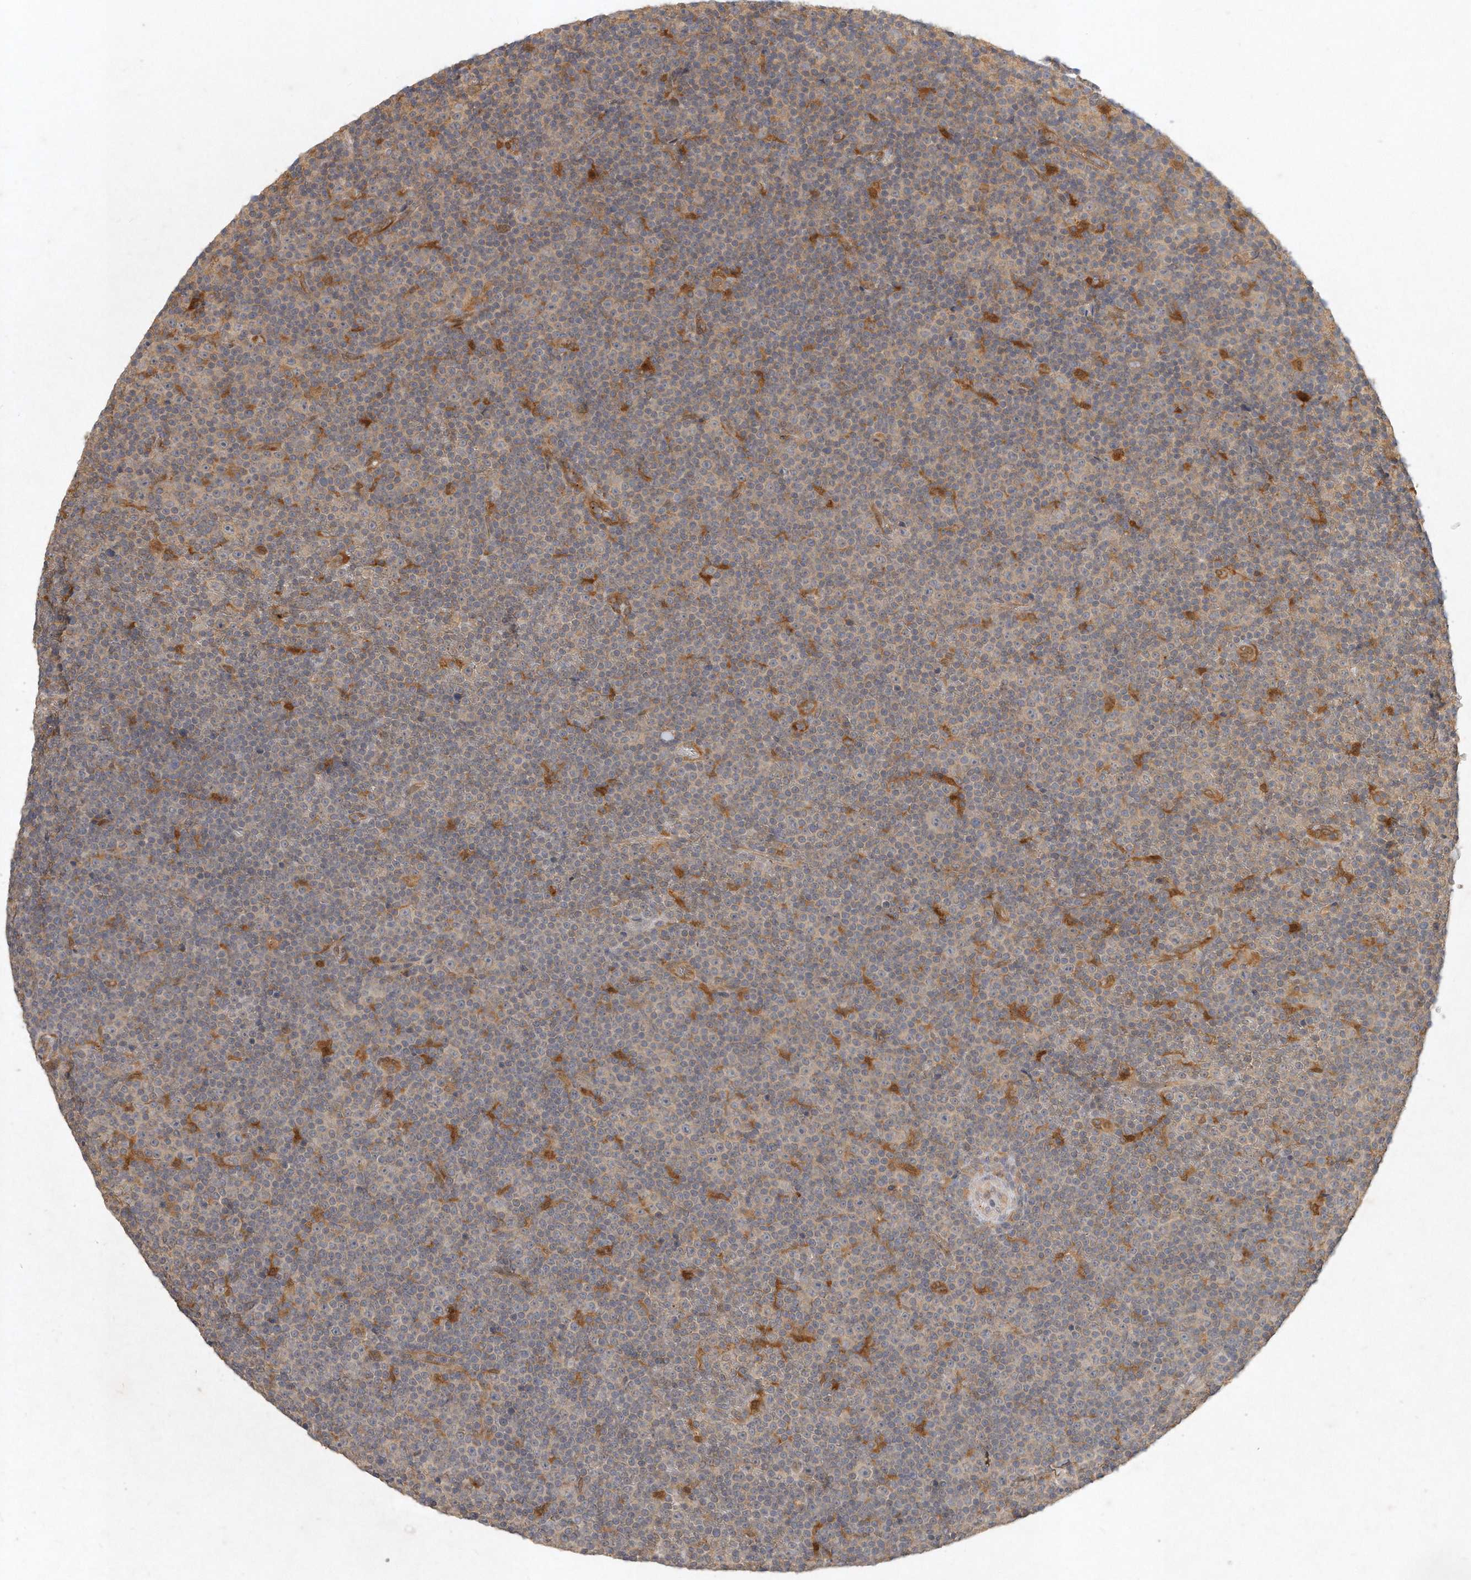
{"staining": {"intensity": "negative", "quantity": "none", "location": "none"}, "tissue": "lymphoma", "cell_type": "Tumor cells", "image_type": "cancer", "snomed": [{"axis": "morphology", "description": "Malignant lymphoma, non-Hodgkin's type, Low grade"}, {"axis": "topography", "description": "Lymph node"}], "caption": "Low-grade malignant lymphoma, non-Hodgkin's type stained for a protein using IHC demonstrates no expression tumor cells.", "gene": "LGALS8", "patient": {"sex": "female", "age": 67}}